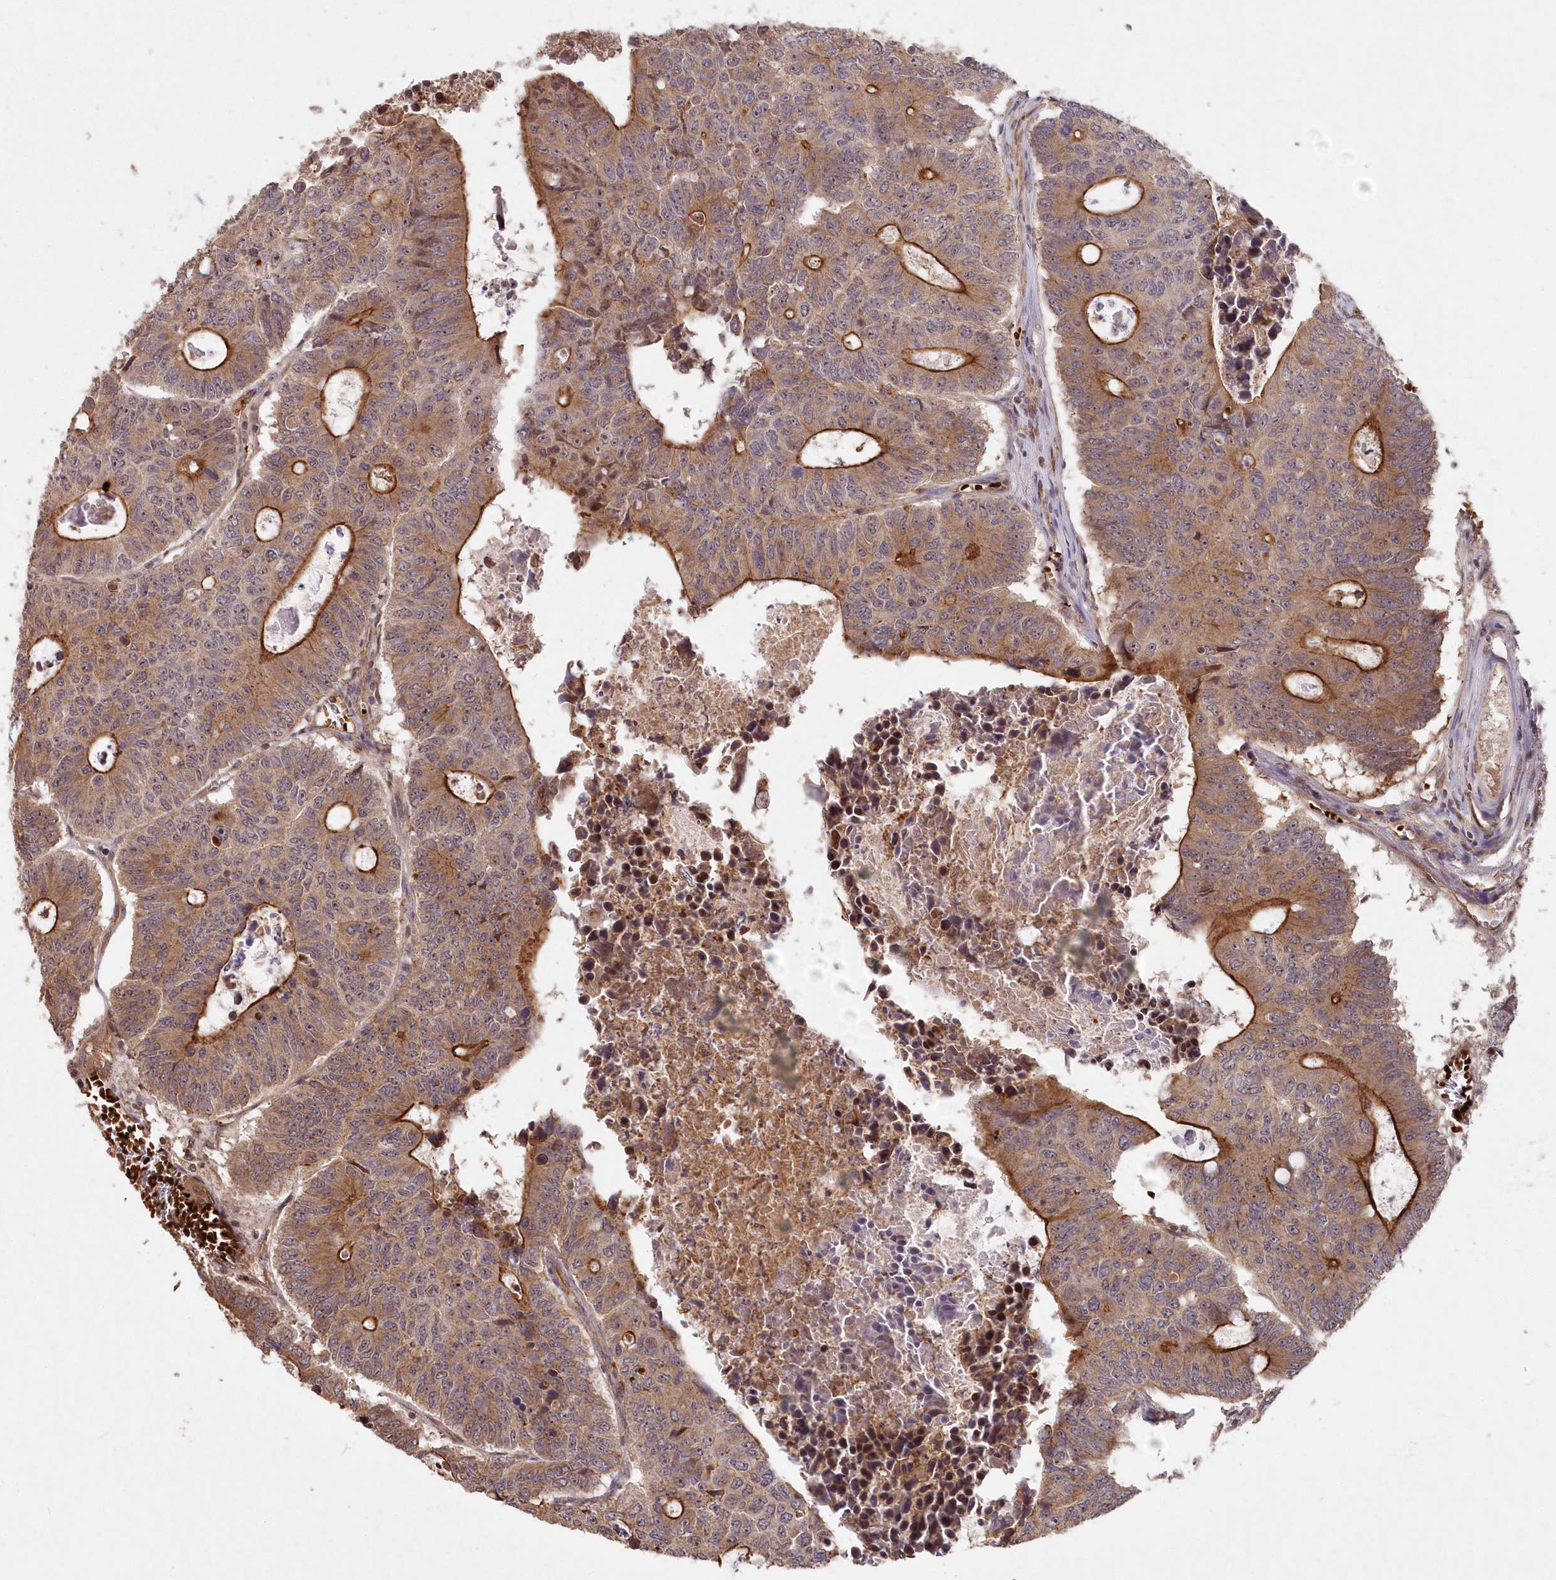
{"staining": {"intensity": "strong", "quantity": ">75%", "location": "cytoplasmic/membranous,nuclear"}, "tissue": "colorectal cancer", "cell_type": "Tumor cells", "image_type": "cancer", "snomed": [{"axis": "morphology", "description": "Adenocarcinoma, NOS"}, {"axis": "topography", "description": "Colon"}], "caption": "Protein expression analysis of colorectal cancer exhibits strong cytoplasmic/membranous and nuclear positivity in approximately >75% of tumor cells.", "gene": "HYCC2", "patient": {"sex": "male", "age": 87}}